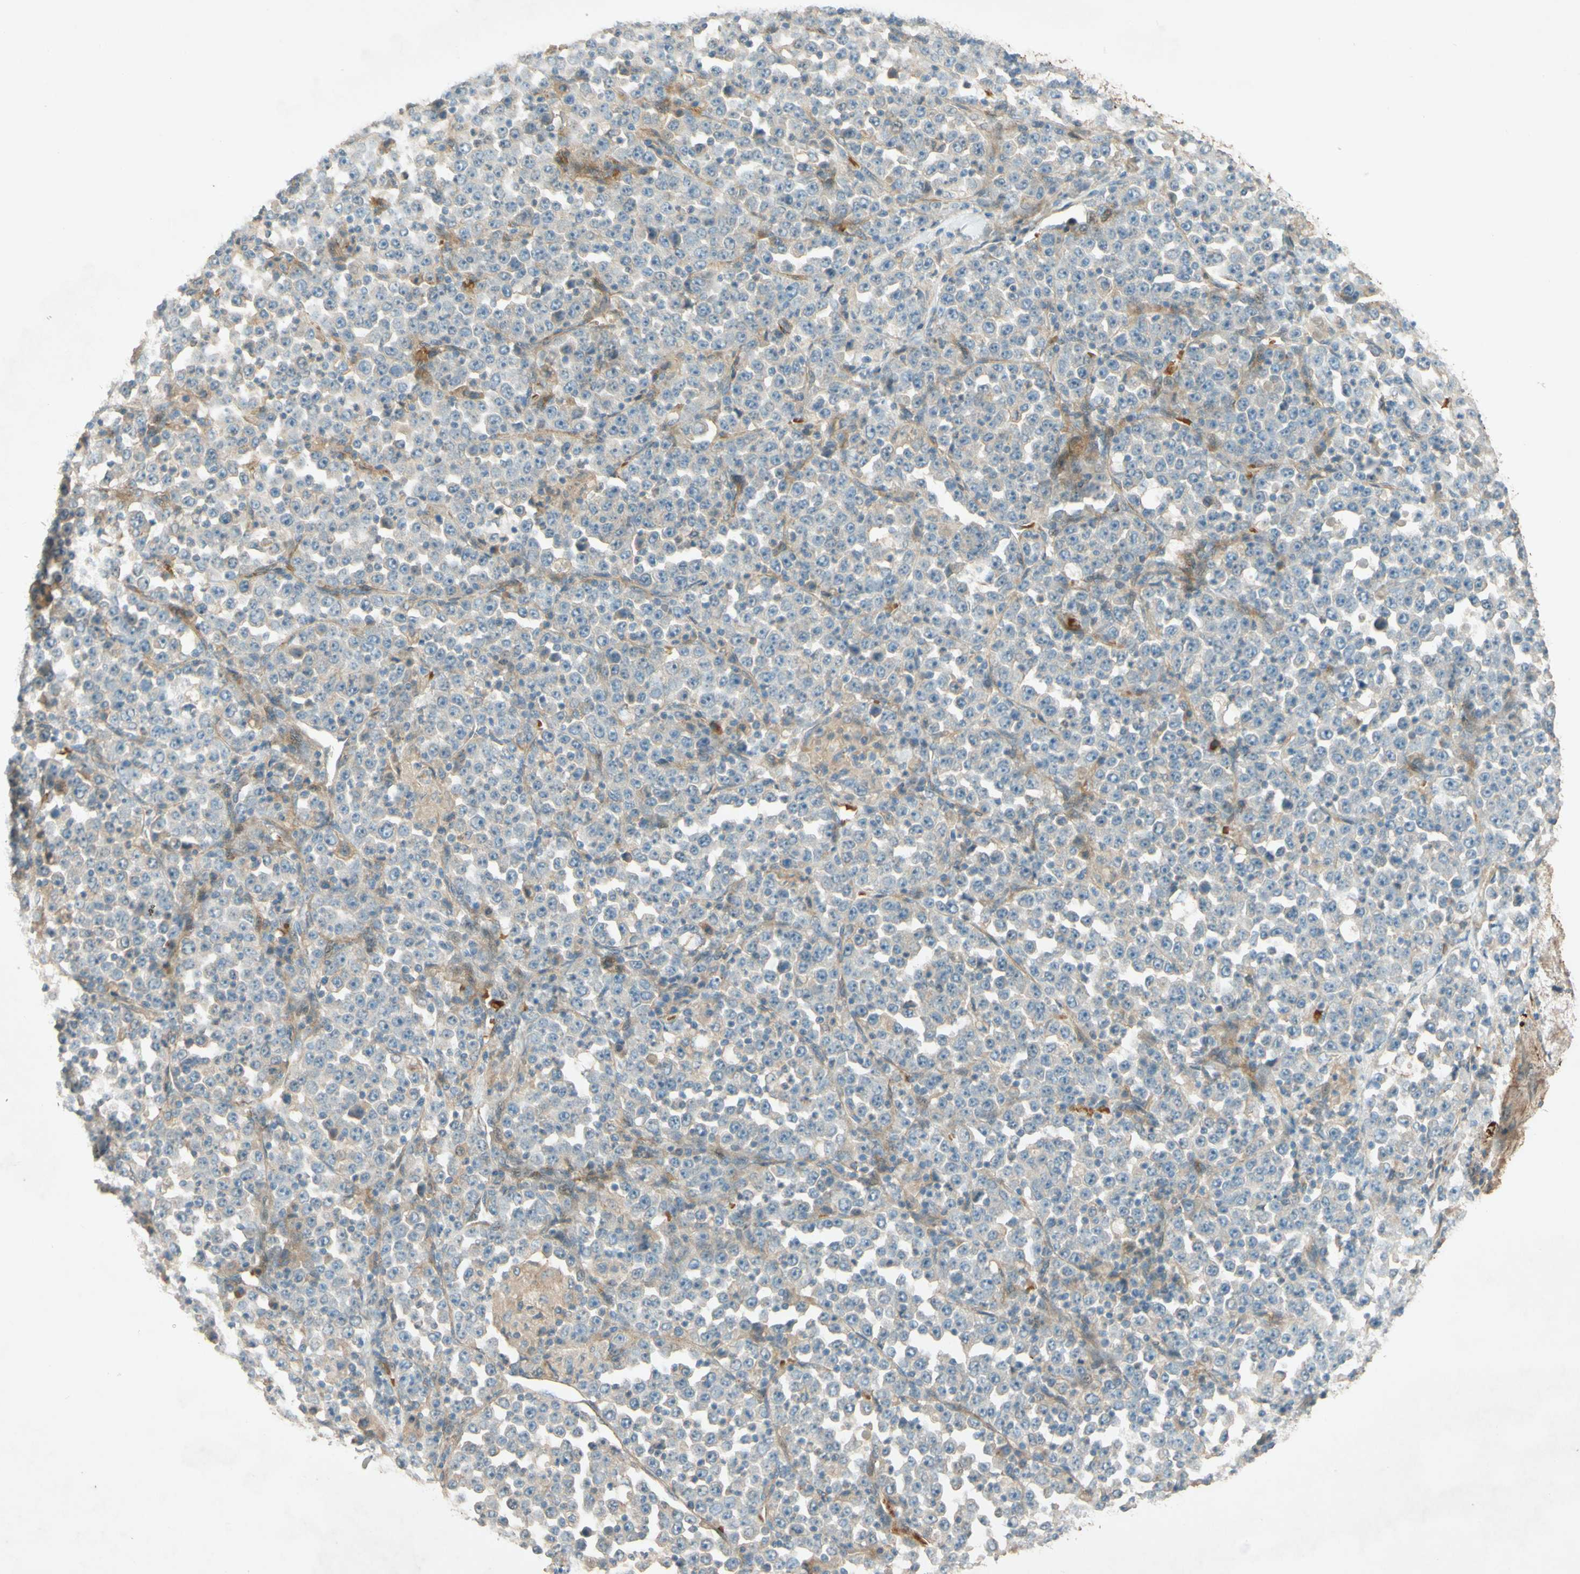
{"staining": {"intensity": "weak", "quantity": "25%-75%", "location": "cytoplasmic/membranous"}, "tissue": "stomach cancer", "cell_type": "Tumor cells", "image_type": "cancer", "snomed": [{"axis": "morphology", "description": "Normal tissue, NOS"}, {"axis": "morphology", "description": "Adenocarcinoma, NOS"}, {"axis": "topography", "description": "Stomach, upper"}, {"axis": "topography", "description": "Stomach"}], "caption": "This is an image of immunohistochemistry (IHC) staining of adenocarcinoma (stomach), which shows weak staining in the cytoplasmic/membranous of tumor cells.", "gene": "ADAM17", "patient": {"sex": "male", "age": 59}}